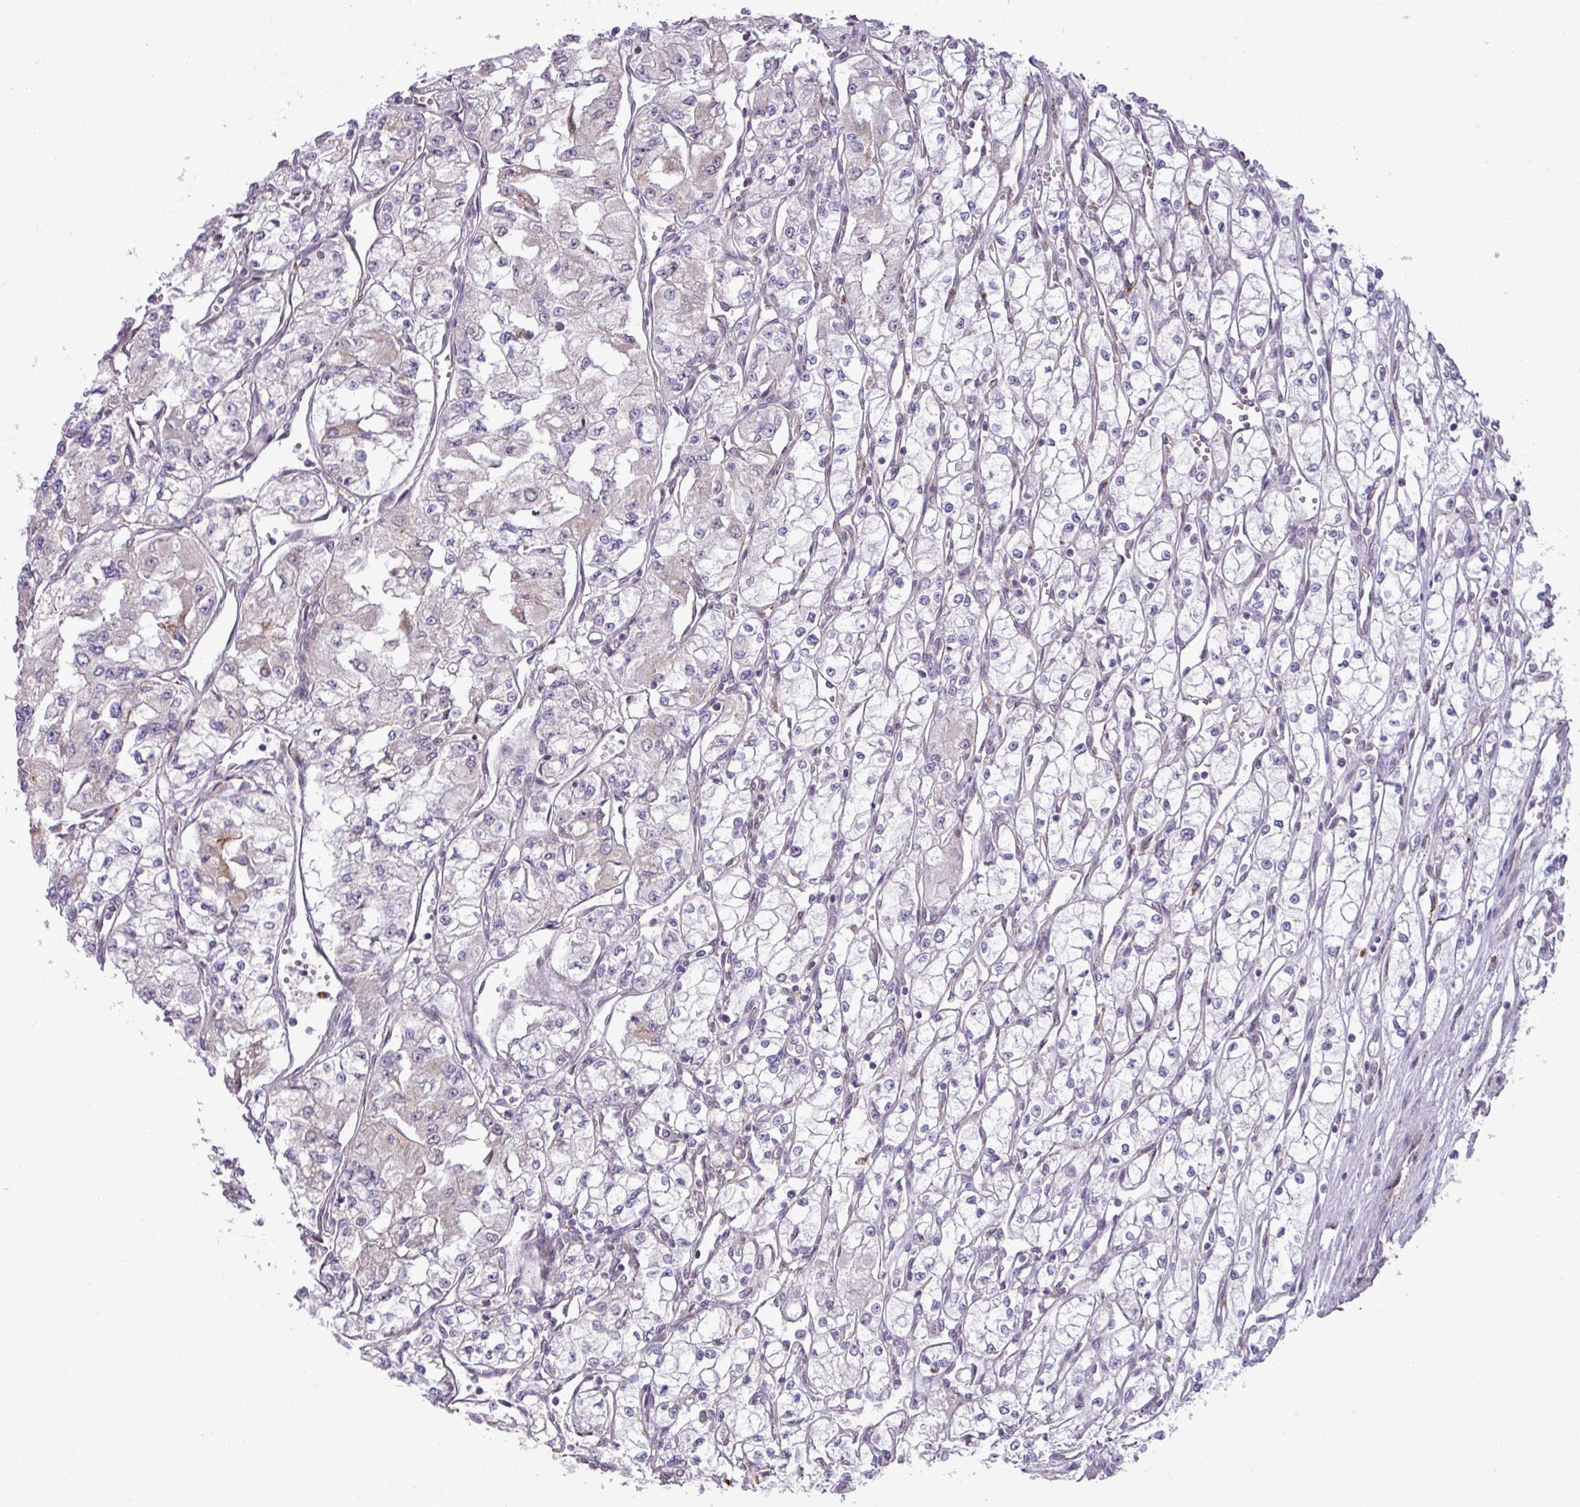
{"staining": {"intensity": "negative", "quantity": "none", "location": "none"}, "tissue": "renal cancer", "cell_type": "Tumor cells", "image_type": "cancer", "snomed": [{"axis": "morphology", "description": "Adenocarcinoma, NOS"}, {"axis": "topography", "description": "Kidney"}], "caption": "Immunohistochemistry (IHC) photomicrograph of human renal cancer stained for a protein (brown), which exhibits no positivity in tumor cells. Nuclei are stained in blue.", "gene": "CCDC144A", "patient": {"sex": "male", "age": 59}}